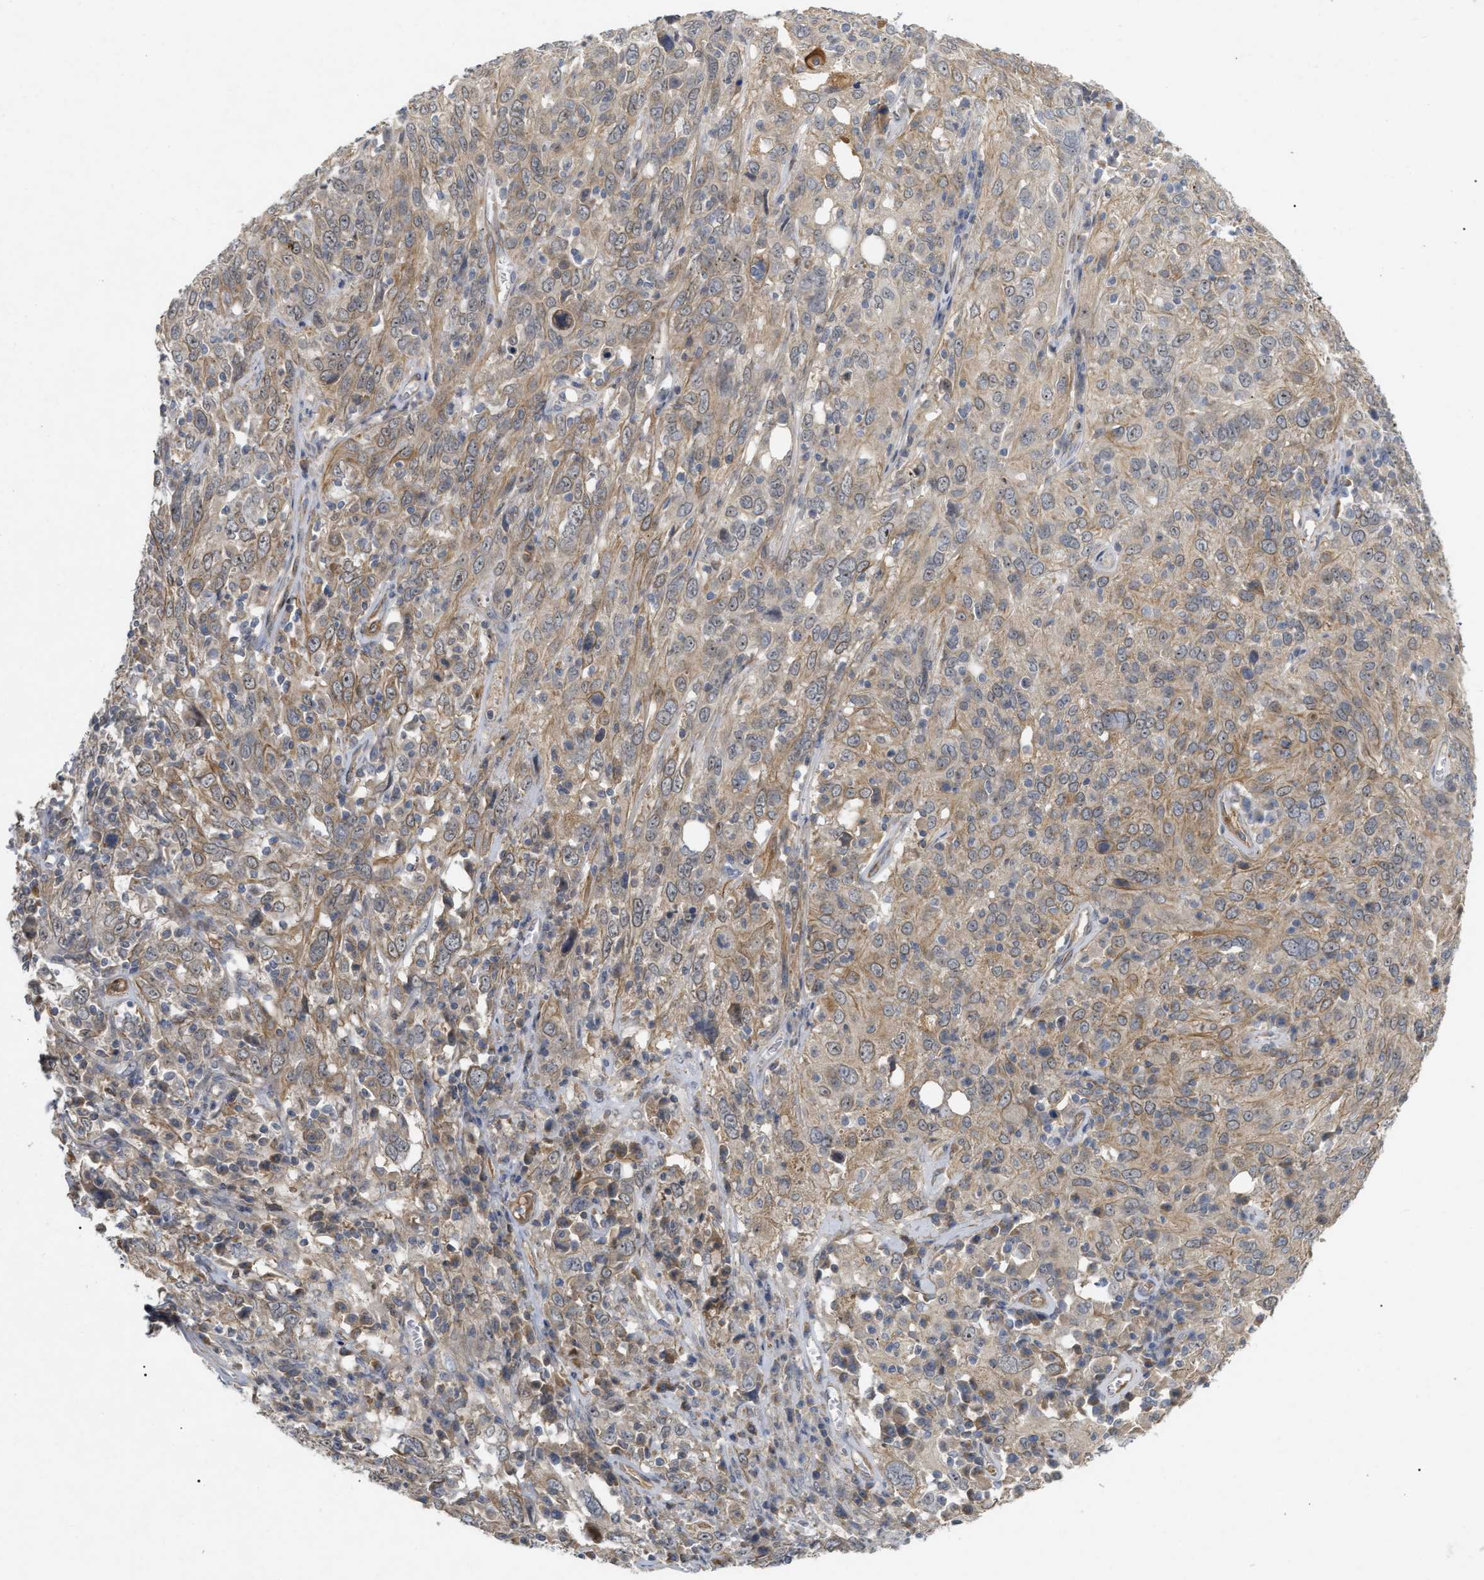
{"staining": {"intensity": "weak", "quantity": ">75%", "location": "cytoplasmic/membranous"}, "tissue": "cervical cancer", "cell_type": "Tumor cells", "image_type": "cancer", "snomed": [{"axis": "morphology", "description": "Squamous cell carcinoma, NOS"}, {"axis": "topography", "description": "Cervix"}], "caption": "Immunohistochemical staining of cervical squamous cell carcinoma demonstrates low levels of weak cytoplasmic/membranous positivity in about >75% of tumor cells. Nuclei are stained in blue.", "gene": "ST6GALNAC6", "patient": {"sex": "female", "age": 46}}